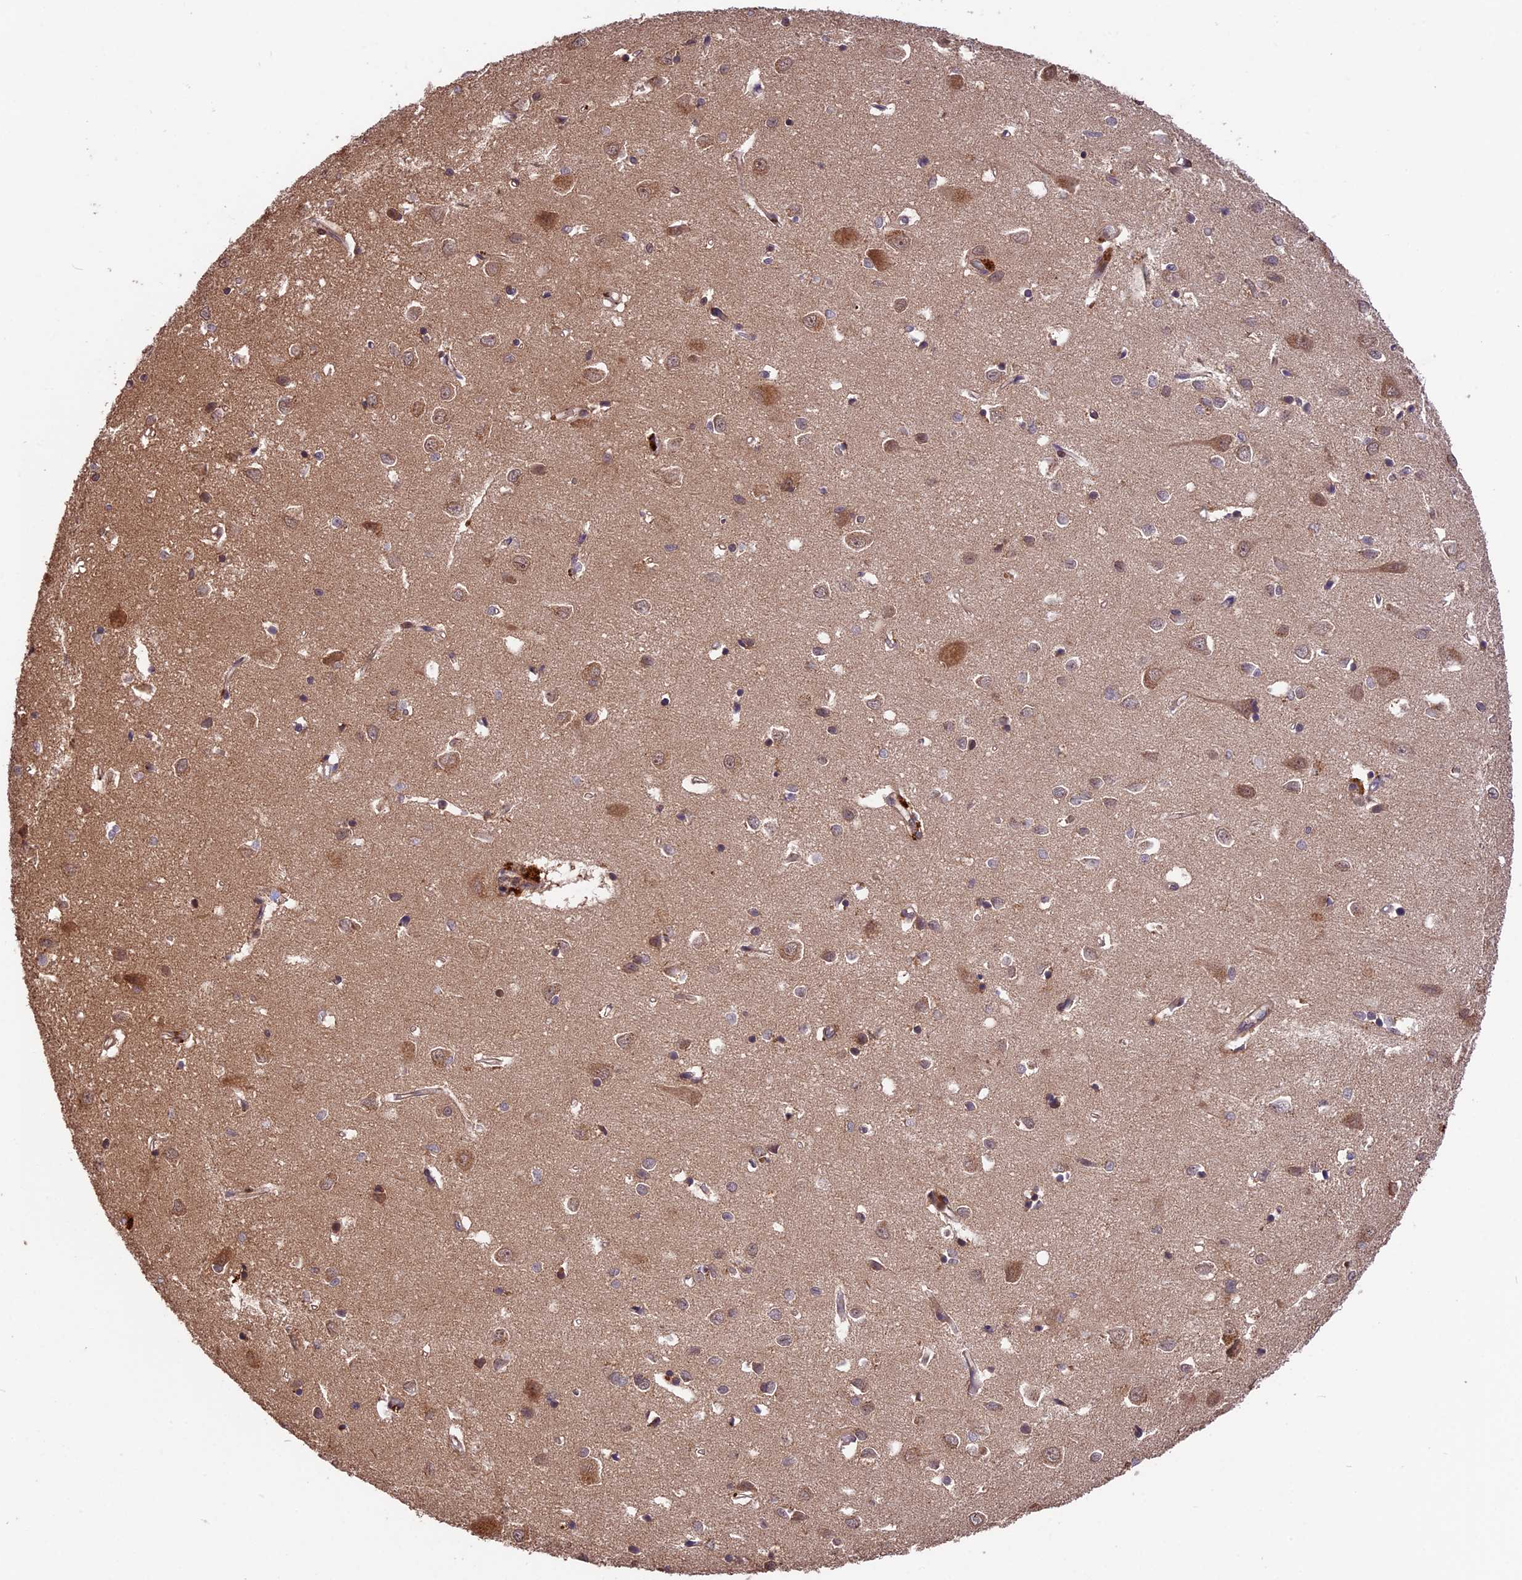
{"staining": {"intensity": "moderate", "quantity": ">75%", "location": "cytoplasmic/membranous"}, "tissue": "cerebral cortex", "cell_type": "Endothelial cells", "image_type": "normal", "snomed": [{"axis": "morphology", "description": "Normal tissue, NOS"}, {"axis": "topography", "description": "Cerebral cortex"}], "caption": "IHC of unremarkable cerebral cortex shows medium levels of moderate cytoplasmic/membranous staining in about >75% of endothelial cells.", "gene": "ESCO1", "patient": {"sex": "female", "age": 64}}